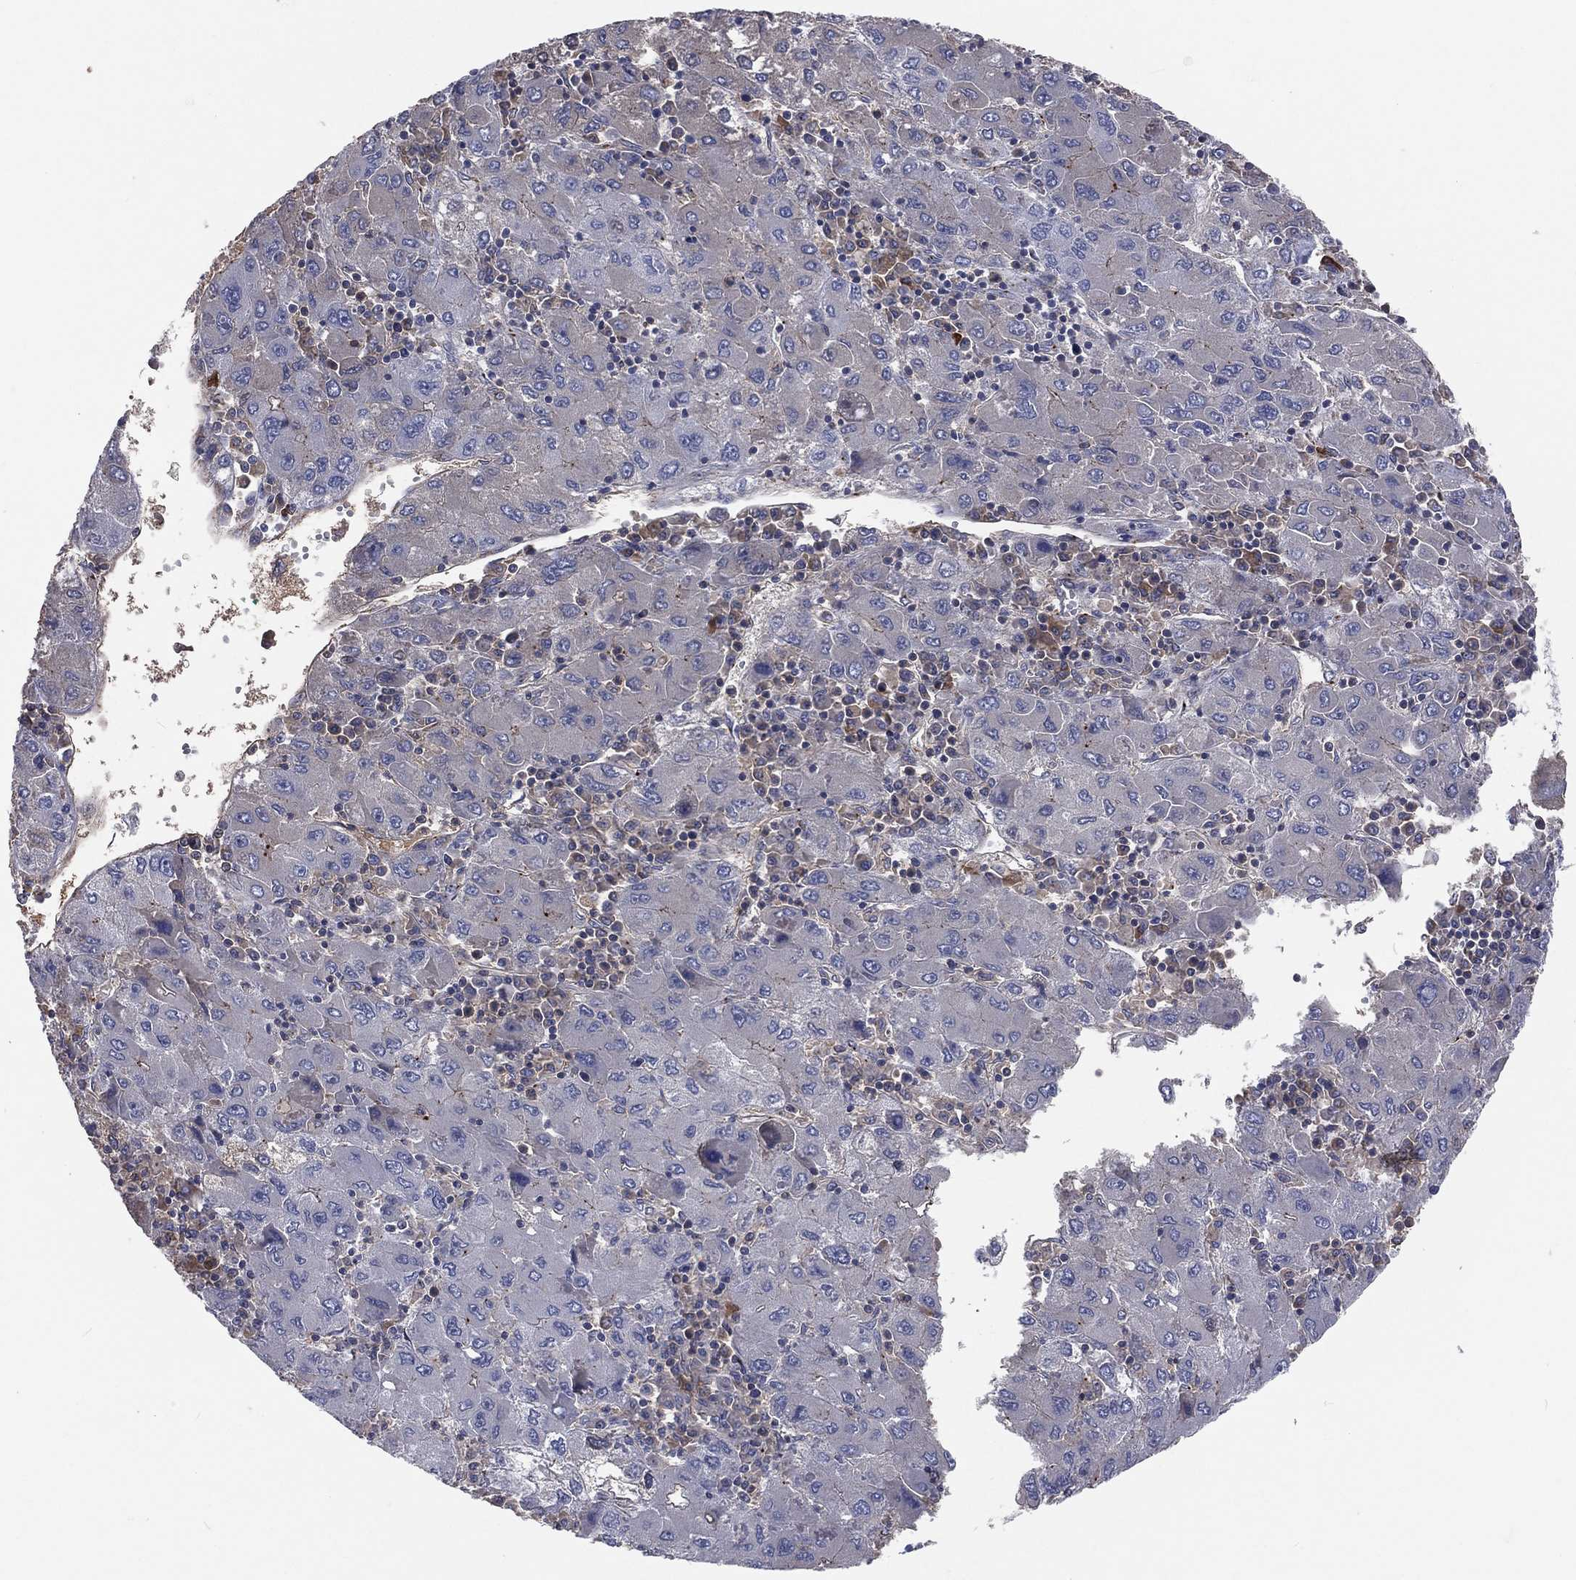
{"staining": {"intensity": "negative", "quantity": "none", "location": "none"}, "tissue": "liver cancer", "cell_type": "Tumor cells", "image_type": "cancer", "snomed": [{"axis": "morphology", "description": "Carcinoma, Hepatocellular, NOS"}, {"axis": "topography", "description": "Liver"}], "caption": "Tumor cells are negative for protein expression in human liver cancer.", "gene": "CROCC", "patient": {"sex": "male", "age": 75}}